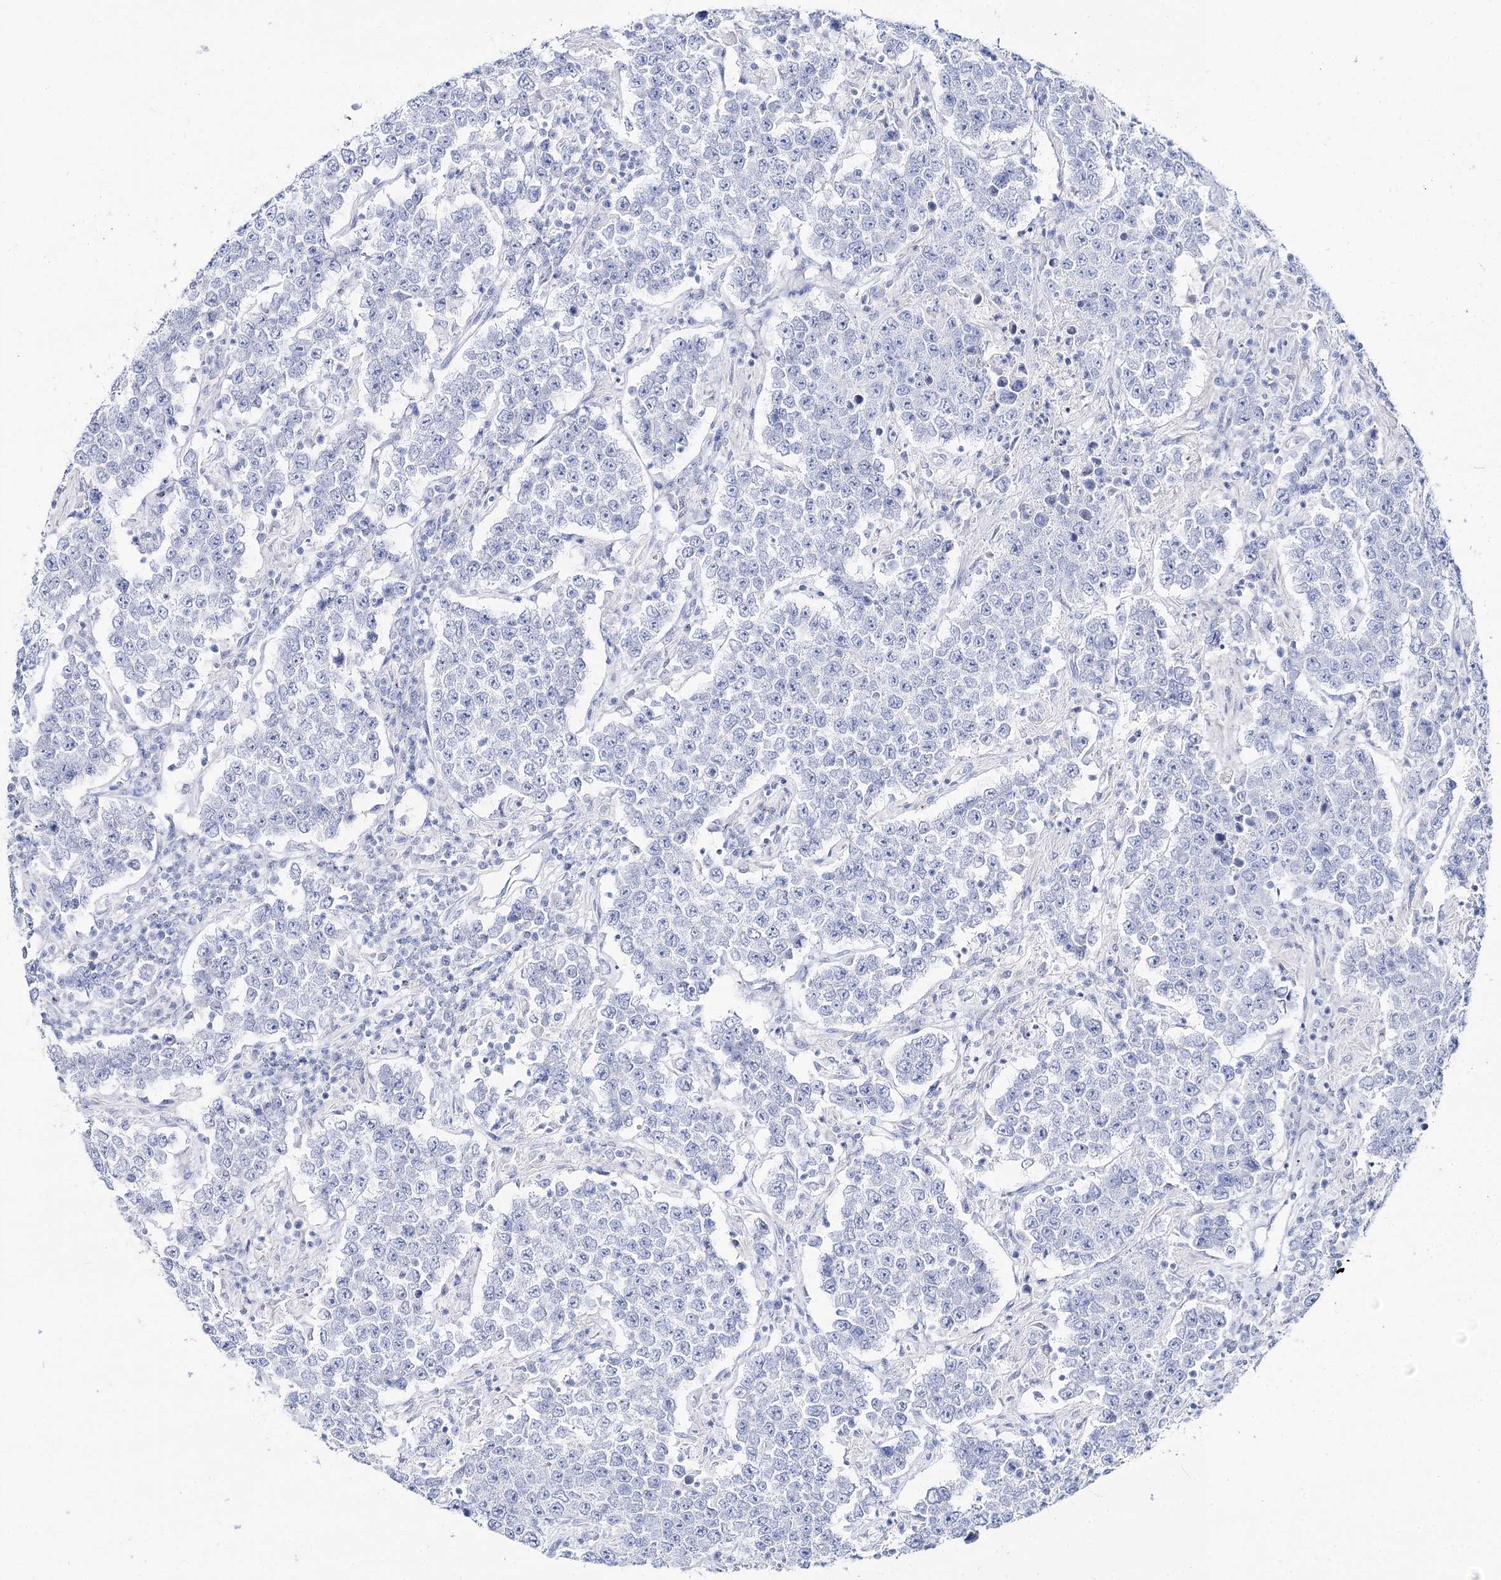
{"staining": {"intensity": "negative", "quantity": "none", "location": "none"}, "tissue": "testis cancer", "cell_type": "Tumor cells", "image_type": "cancer", "snomed": [{"axis": "morphology", "description": "Normal tissue, NOS"}, {"axis": "morphology", "description": "Urothelial carcinoma, High grade"}, {"axis": "morphology", "description": "Seminoma, NOS"}, {"axis": "morphology", "description": "Carcinoma, Embryonal, NOS"}, {"axis": "topography", "description": "Urinary bladder"}, {"axis": "topography", "description": "Testis"}], "caption": "Tumor cells are negative for protein expression in human seminoma (testis).", "gene": "SLC3A1", "patient": {"sex": "male", "age": 41}}